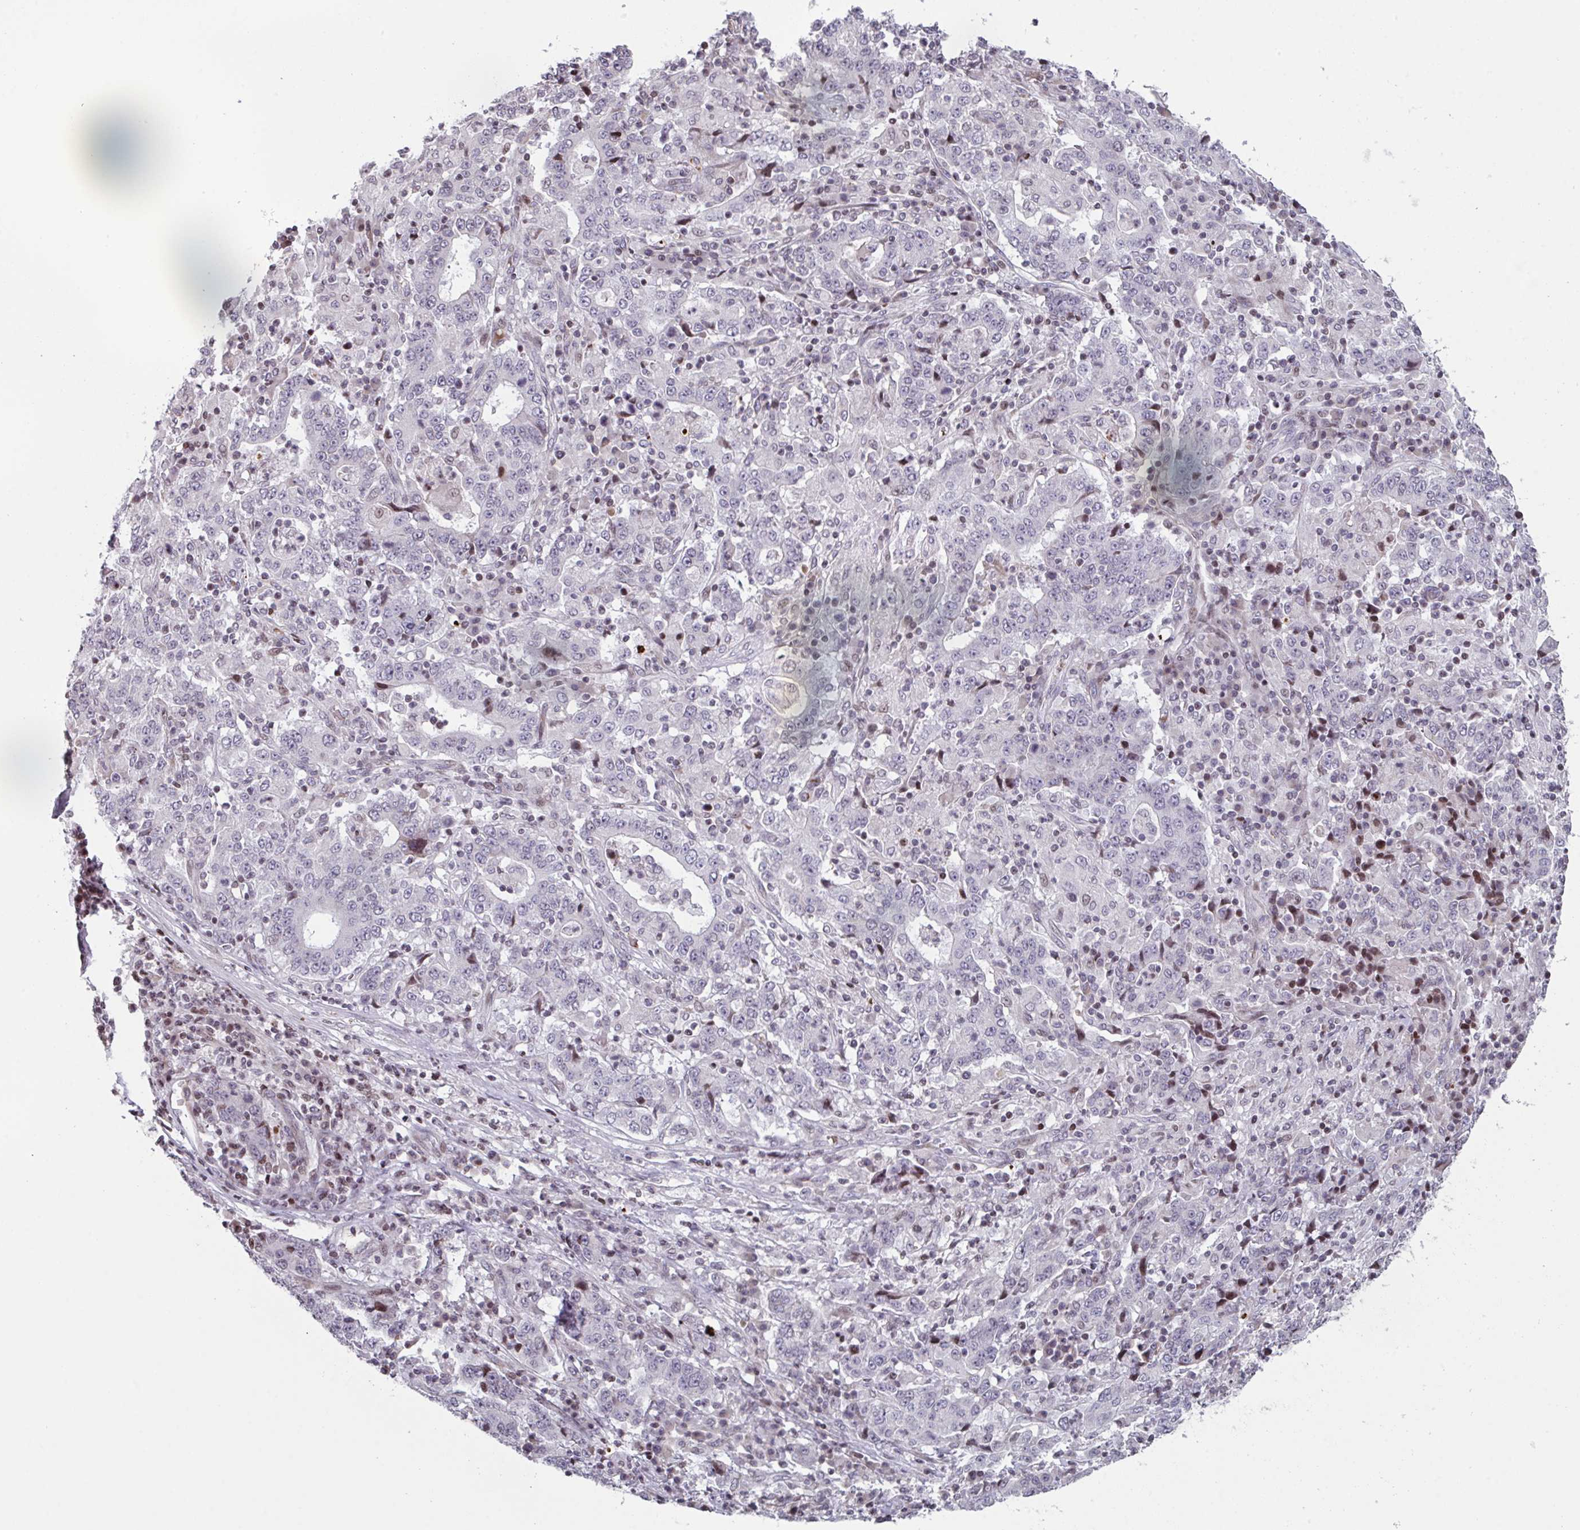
{"staining": {"intensity": "negative", "quantity": "none", "location": "none"}, "tissue": "stomach cancer", "cell_type": "Tumor cells", "image_type": "cancer", "snomed": [{"axis": "morphology", "description": "Normal tissue, NOS"}, {"axis": "morphology", "description": "Adenocarcinoma, NOS"}, {"axis": "topography", "description": "Stomach, upper"}, {"axis": "topography", "description": "Stomach"}], "caption": "The immunohistochemistry micrograph has no significant expression in tumor cells of adenocarcinoma (stomach) tissue.", "gene": "PCDHB8", "patient": {"sex": "male", "age": 59}}